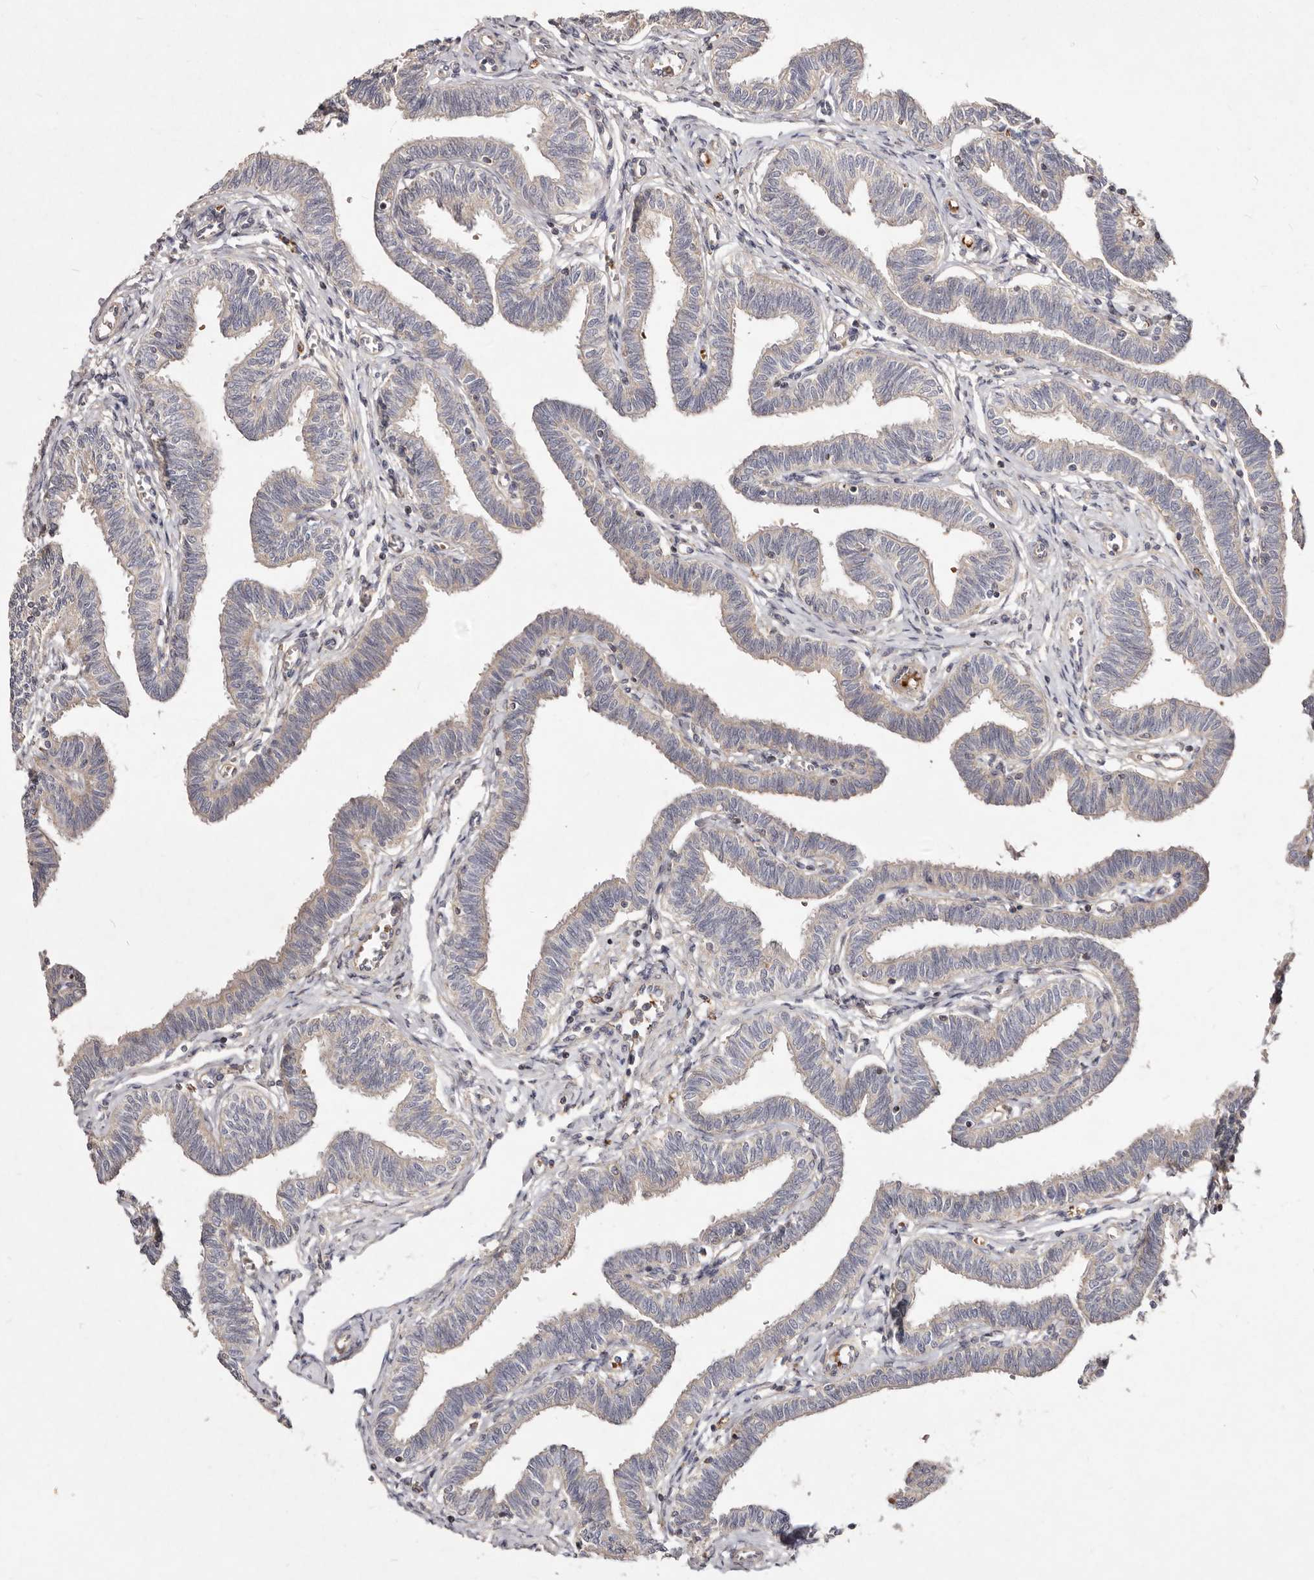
{"staining": {"intensity": "weak", "quantity": "<25%", "location": "cytoplasmic/membranous"}, "tissue": "fallopian tube", "cell_type": "Glandular cells", "image_type": "normal", "snomed": [{"axis": "morphology", "description": "Normal tissue, NOS"}, {"axis": "topography", "description": "Fallopian tube"}, {"axis": "topography", "description": "Ovary"}], "caption": "High power microscopy micrograph of an immunohistochemistry (IHC) photomicrograph of unremarkable fallopian tube, revealing no significant staining in glandular cells.", "gene": "SLC25A20", "patient": {"sex": "female", "age": 23}}